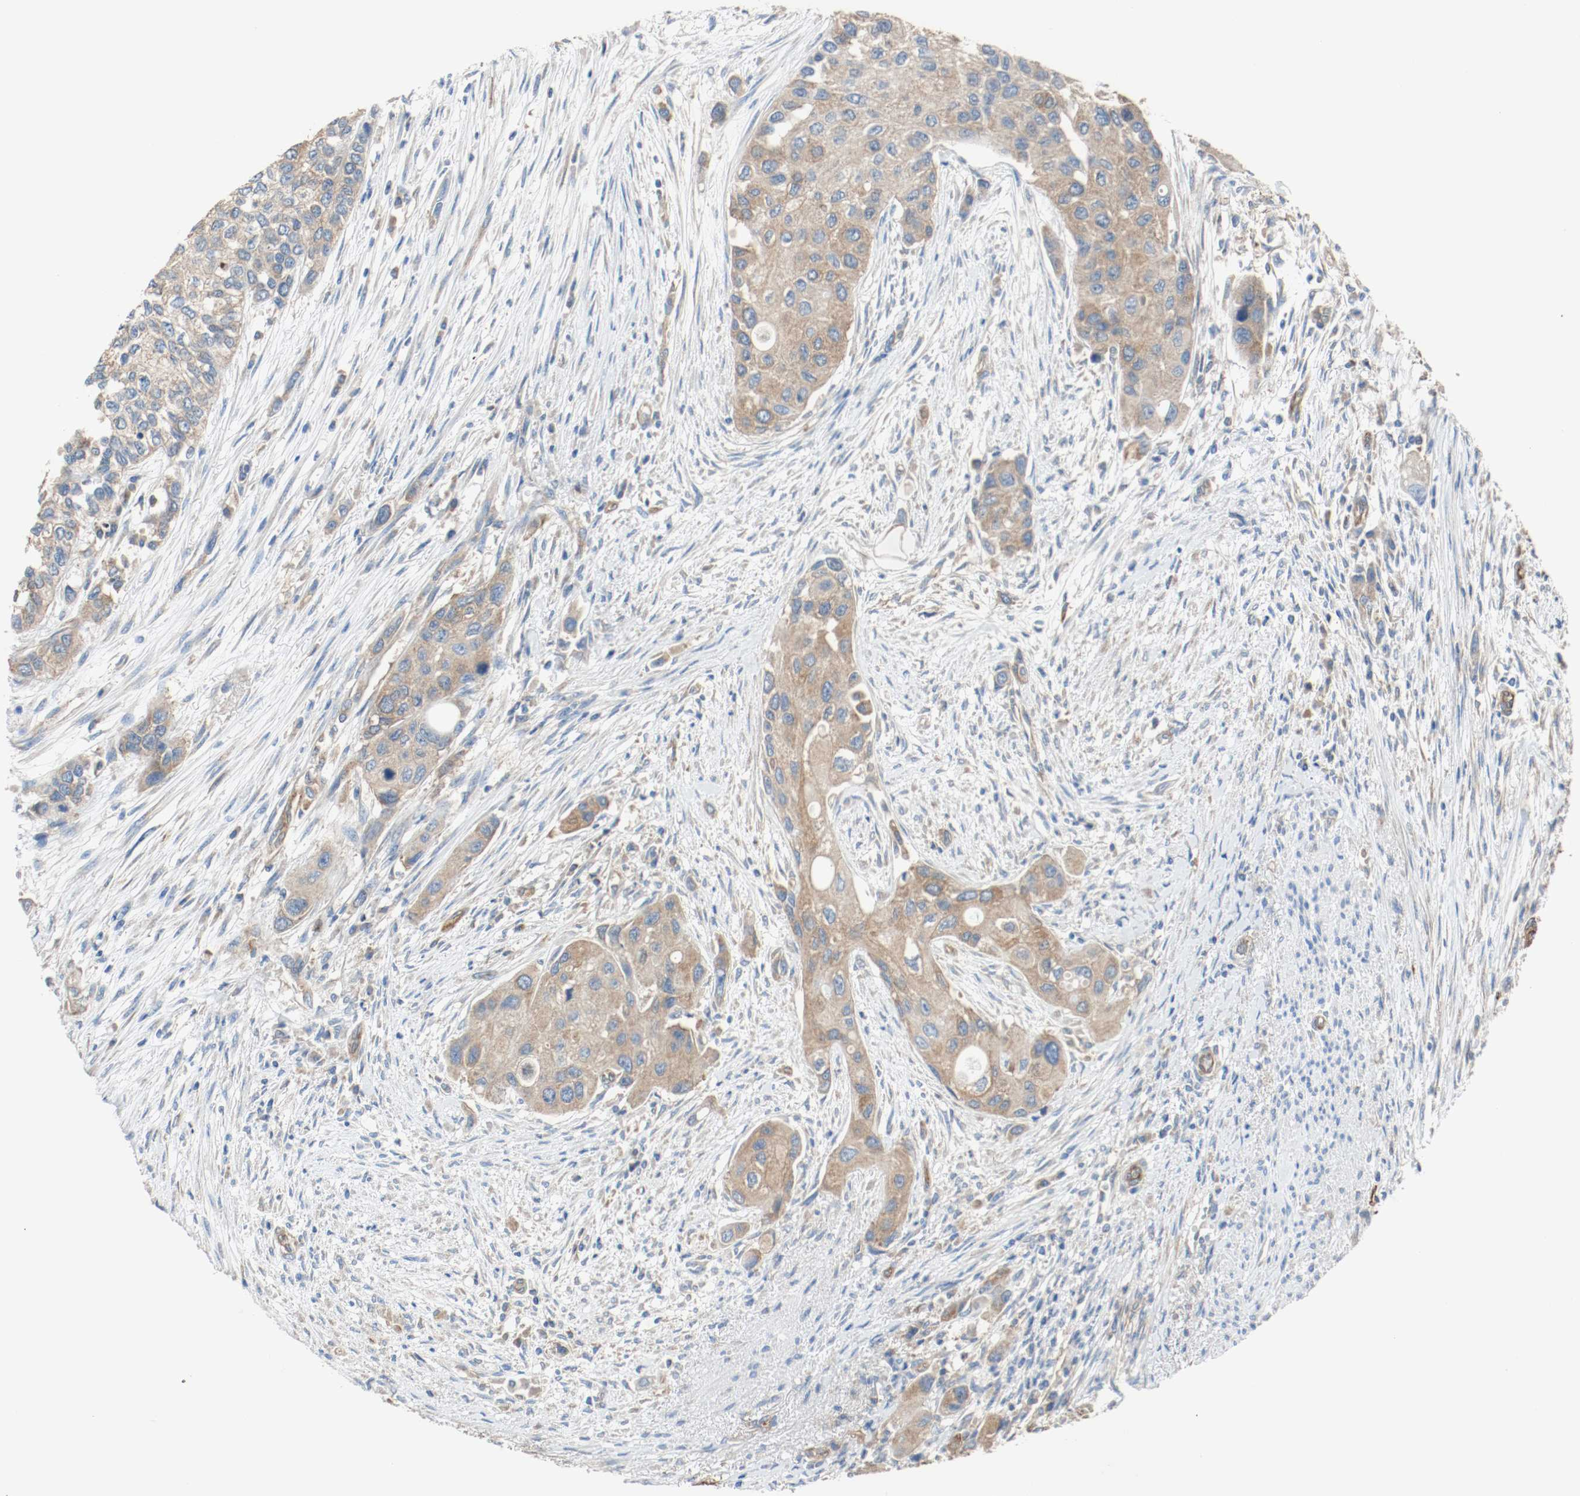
{"staining": {"intensity": "weak", "quantity": ">75%", "location": "cytoplasmic/membranous"}, "tissue": "urothelial cancer", "cell_type": "Tumor cells", "image_type": "cancer", "snomed": [{"axis": "morphology", "description": "Urothelial carcinoma, High grade"}, {"axis": "topography", "description": "Urinary bladder"}], "caption": "Urothelial carcinoma (high-grade) was stained to show a protein in brown. There is low levels of weak cytoplasmic/membranous positivity in about >75% of tumor cells.", "gene": "TUBA3D", "patient": {"sex": "female", "age": 56}}